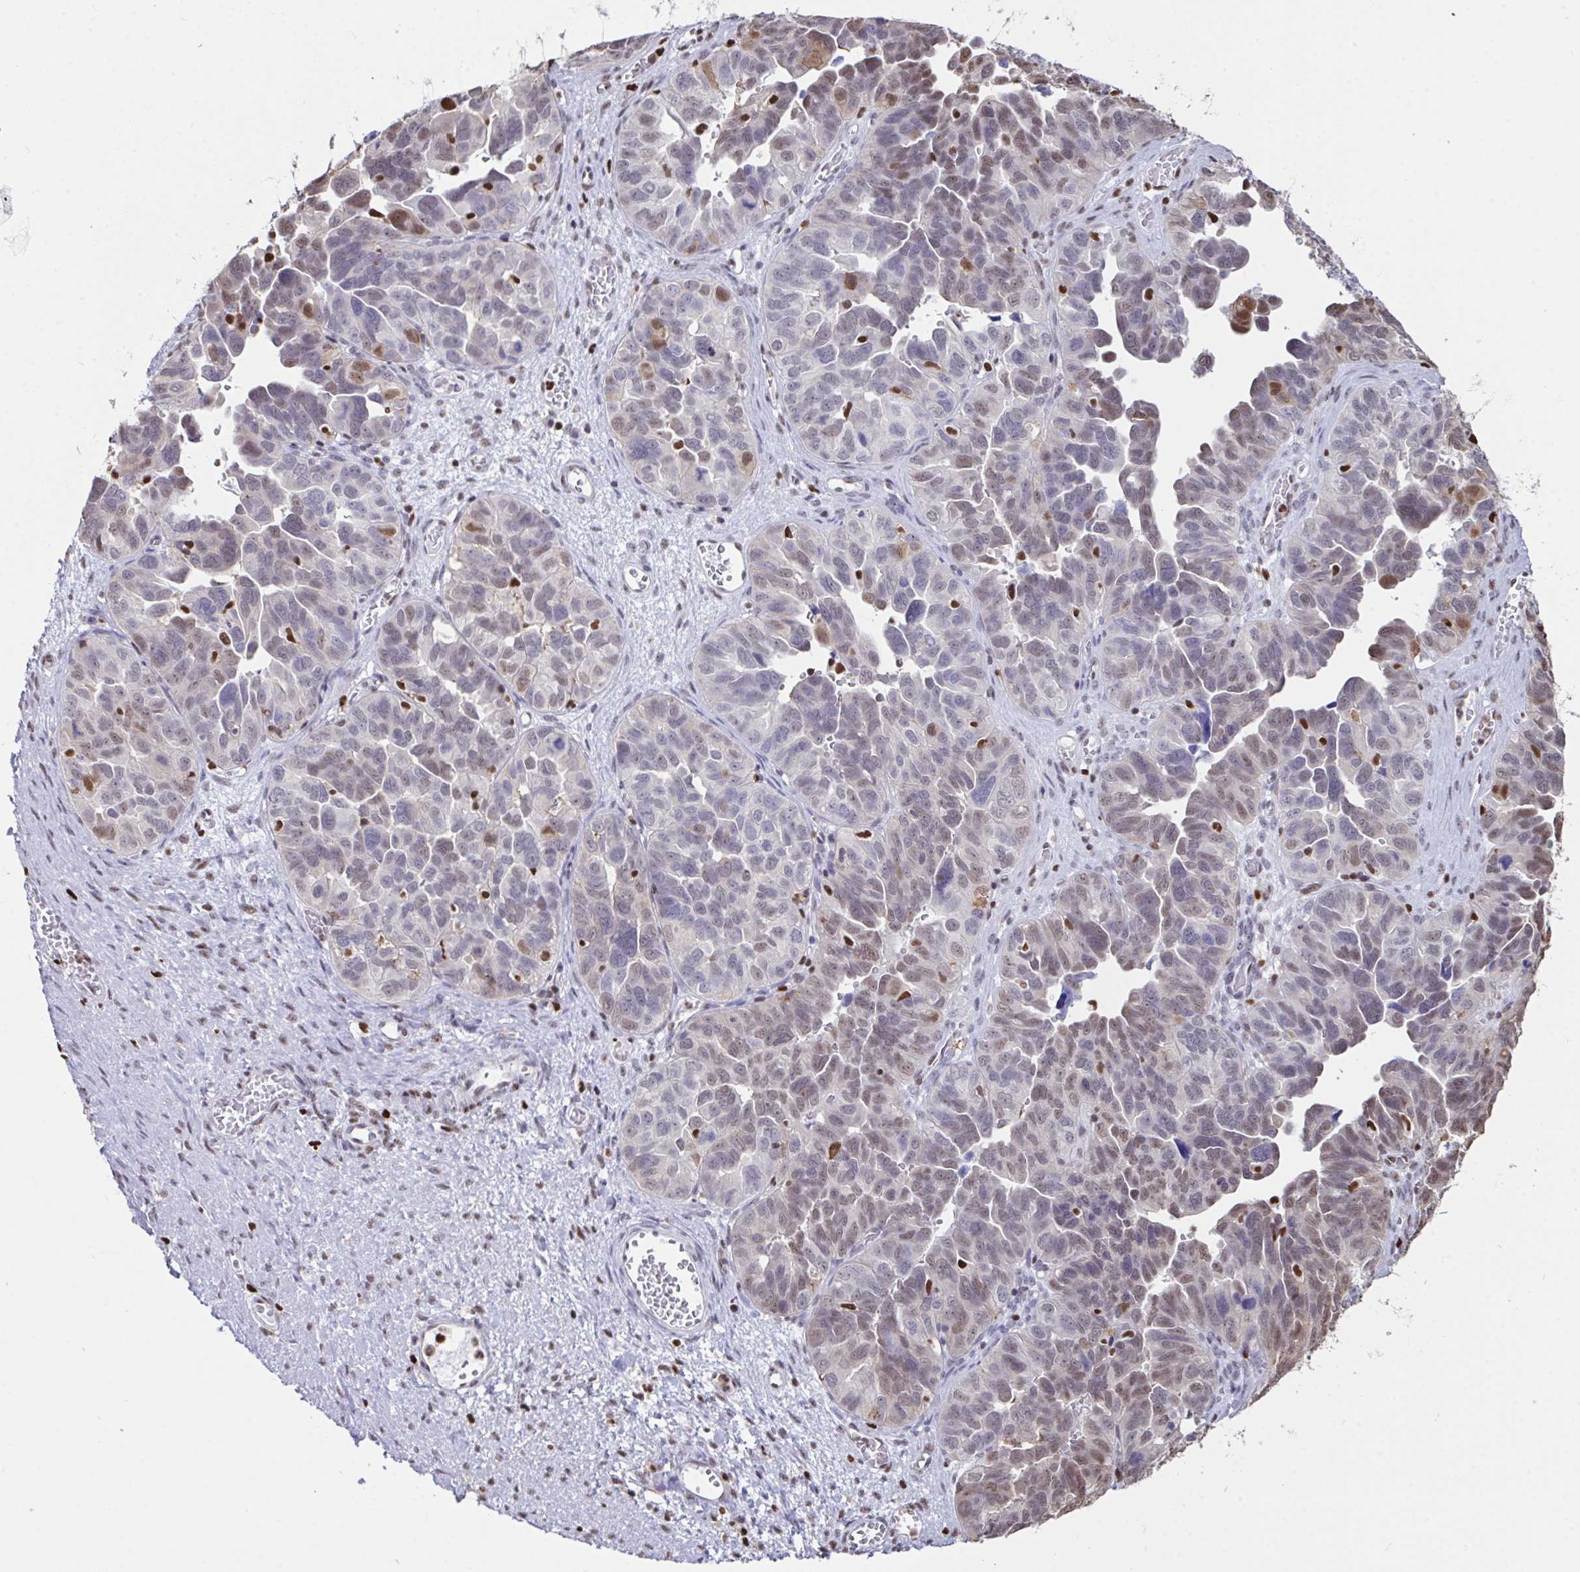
{"staining": {"intensity": "moderate", "quantity": "25%-75%", "location": "nuclear"}, "tissue": "ovarian cancer", "cell_type": "Tumor cells", "image_type": "cancer", "snomed": [{"axis": "morphology", "description": "Cystadenocarcinoma, serous, NOS"}, {"axis": "topography", "description": "Ovary"}], "caption": "Protein analysis of ovarian cancer (serous cystadenocarcinoma) tissue shows moderate nuclear positivity in about 25%-75% of tumor cells.", "gene": "BTBD10", "patient": {"sex": "female", "age": 64}}